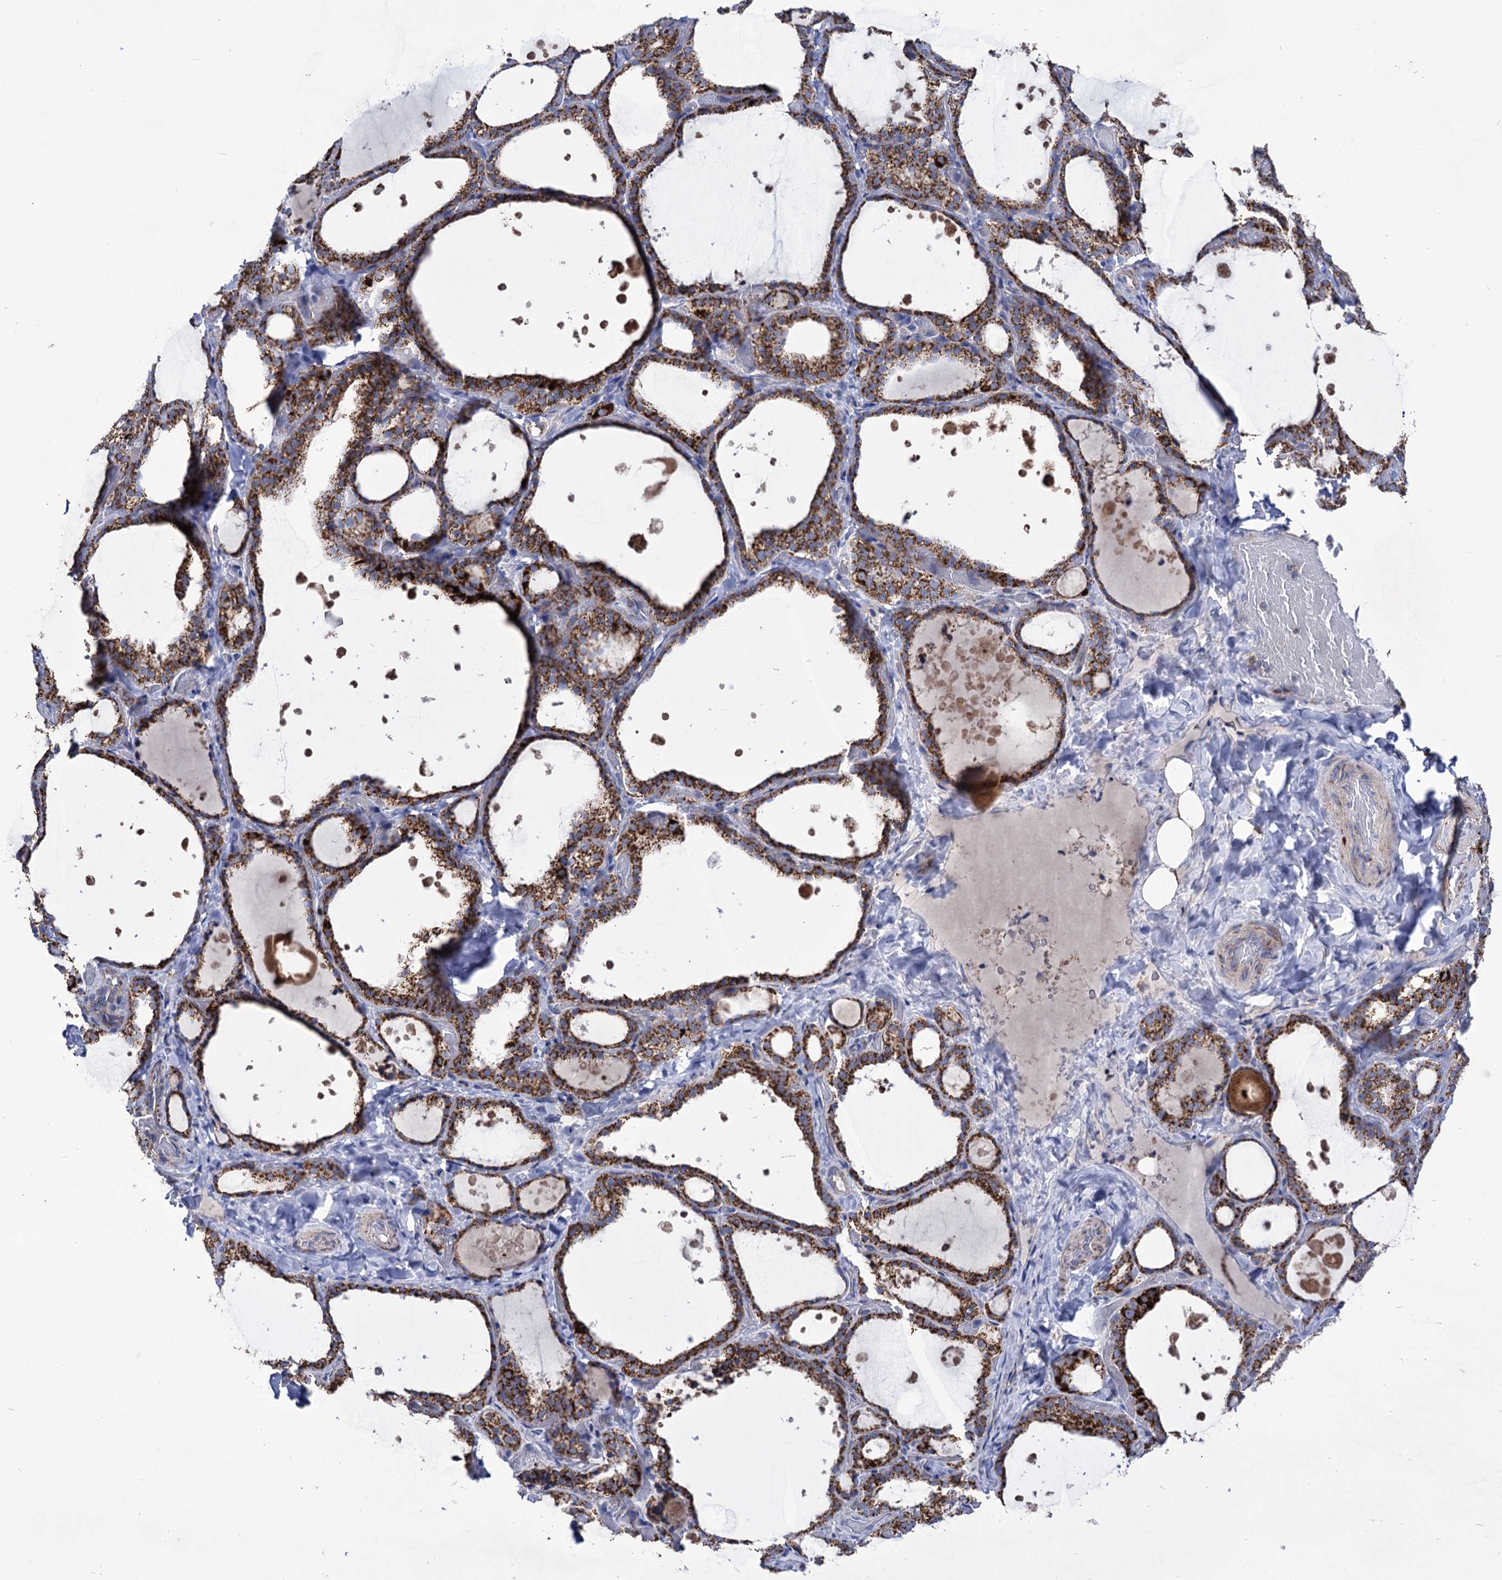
{"staining": {"intensity": "strong", "quantity": ">75%", "location": "cytoplasmic/membranous"}, "tissue": "thyroid gland", "cell_type": "Glandular cells", "image_type": "normal", "snomed": [{"axis": "morphology", "description": "Normal tissue, NOS"}, {"axis": "topography", "description": "Thyroid gland"}], "caption": "A high-resolution image shows IHC staining of unremarkable thyroid gland, which demonstrates strong cytoplasmic/membranous expression in approximately >75% of glandular cells.", "gene": "ABHD10", "patient": {"sex": "female", "age": 44}}